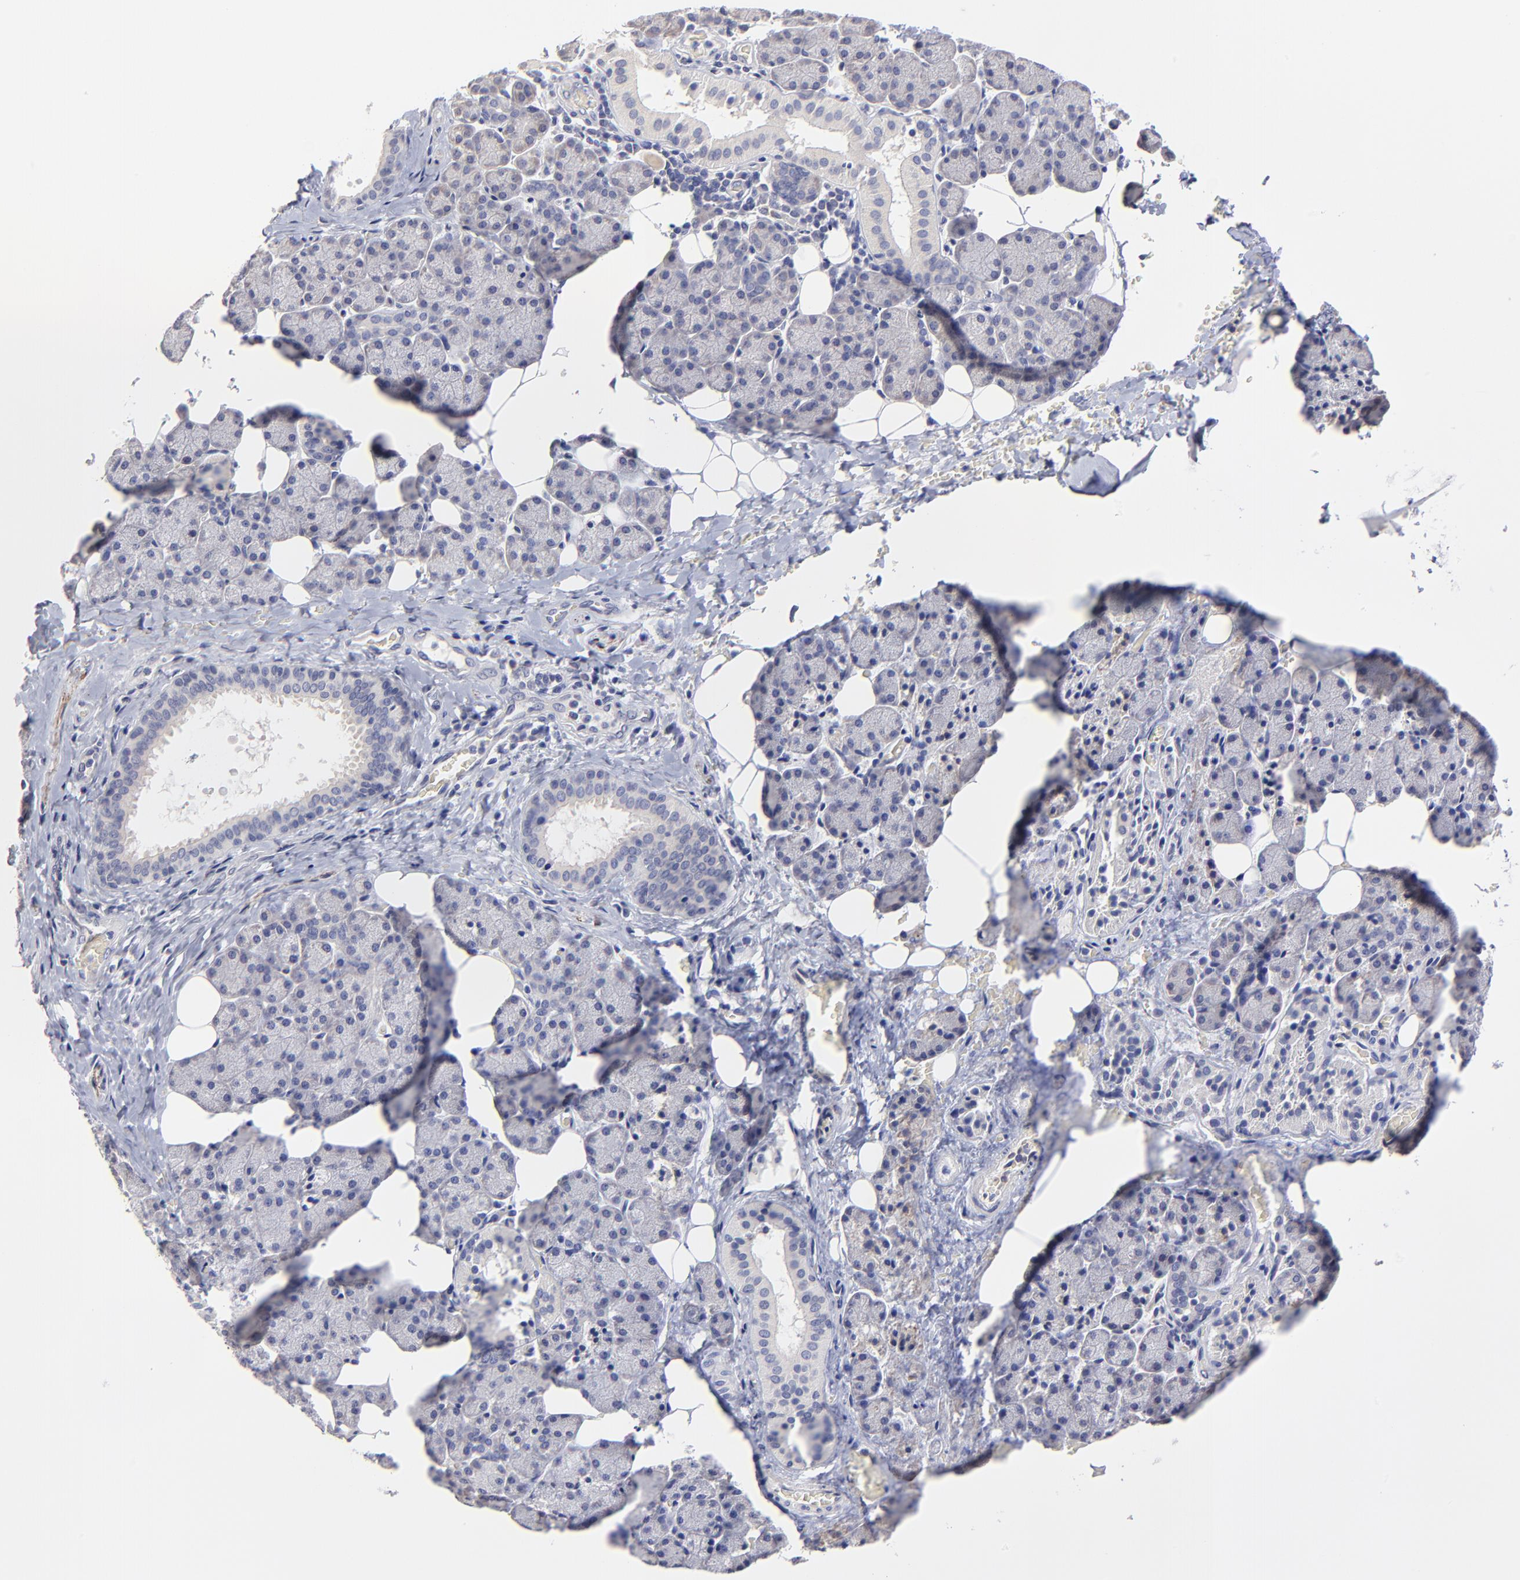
{"staining": {"intensity": "weak", "quantity": "<25%", "location": "cytoplasmic/membranous"}, "tissue": "salivary gland", "cell_type": "Glandular cells", "image_type": "normal", "snomed": [{"axis": "morphology", "description": "Normal tissue, NOS"}, {"axis": "topography", "description": "Lymph node"}, {"axis": "topography", "description": "Salivary gland"}], "caption": "Immunohistochemistry (IHC) of benign salivary gland exhibits no expression in glandular cells.", "gene": "BTG2", "patient": {"sex": "male", "age": 8}}